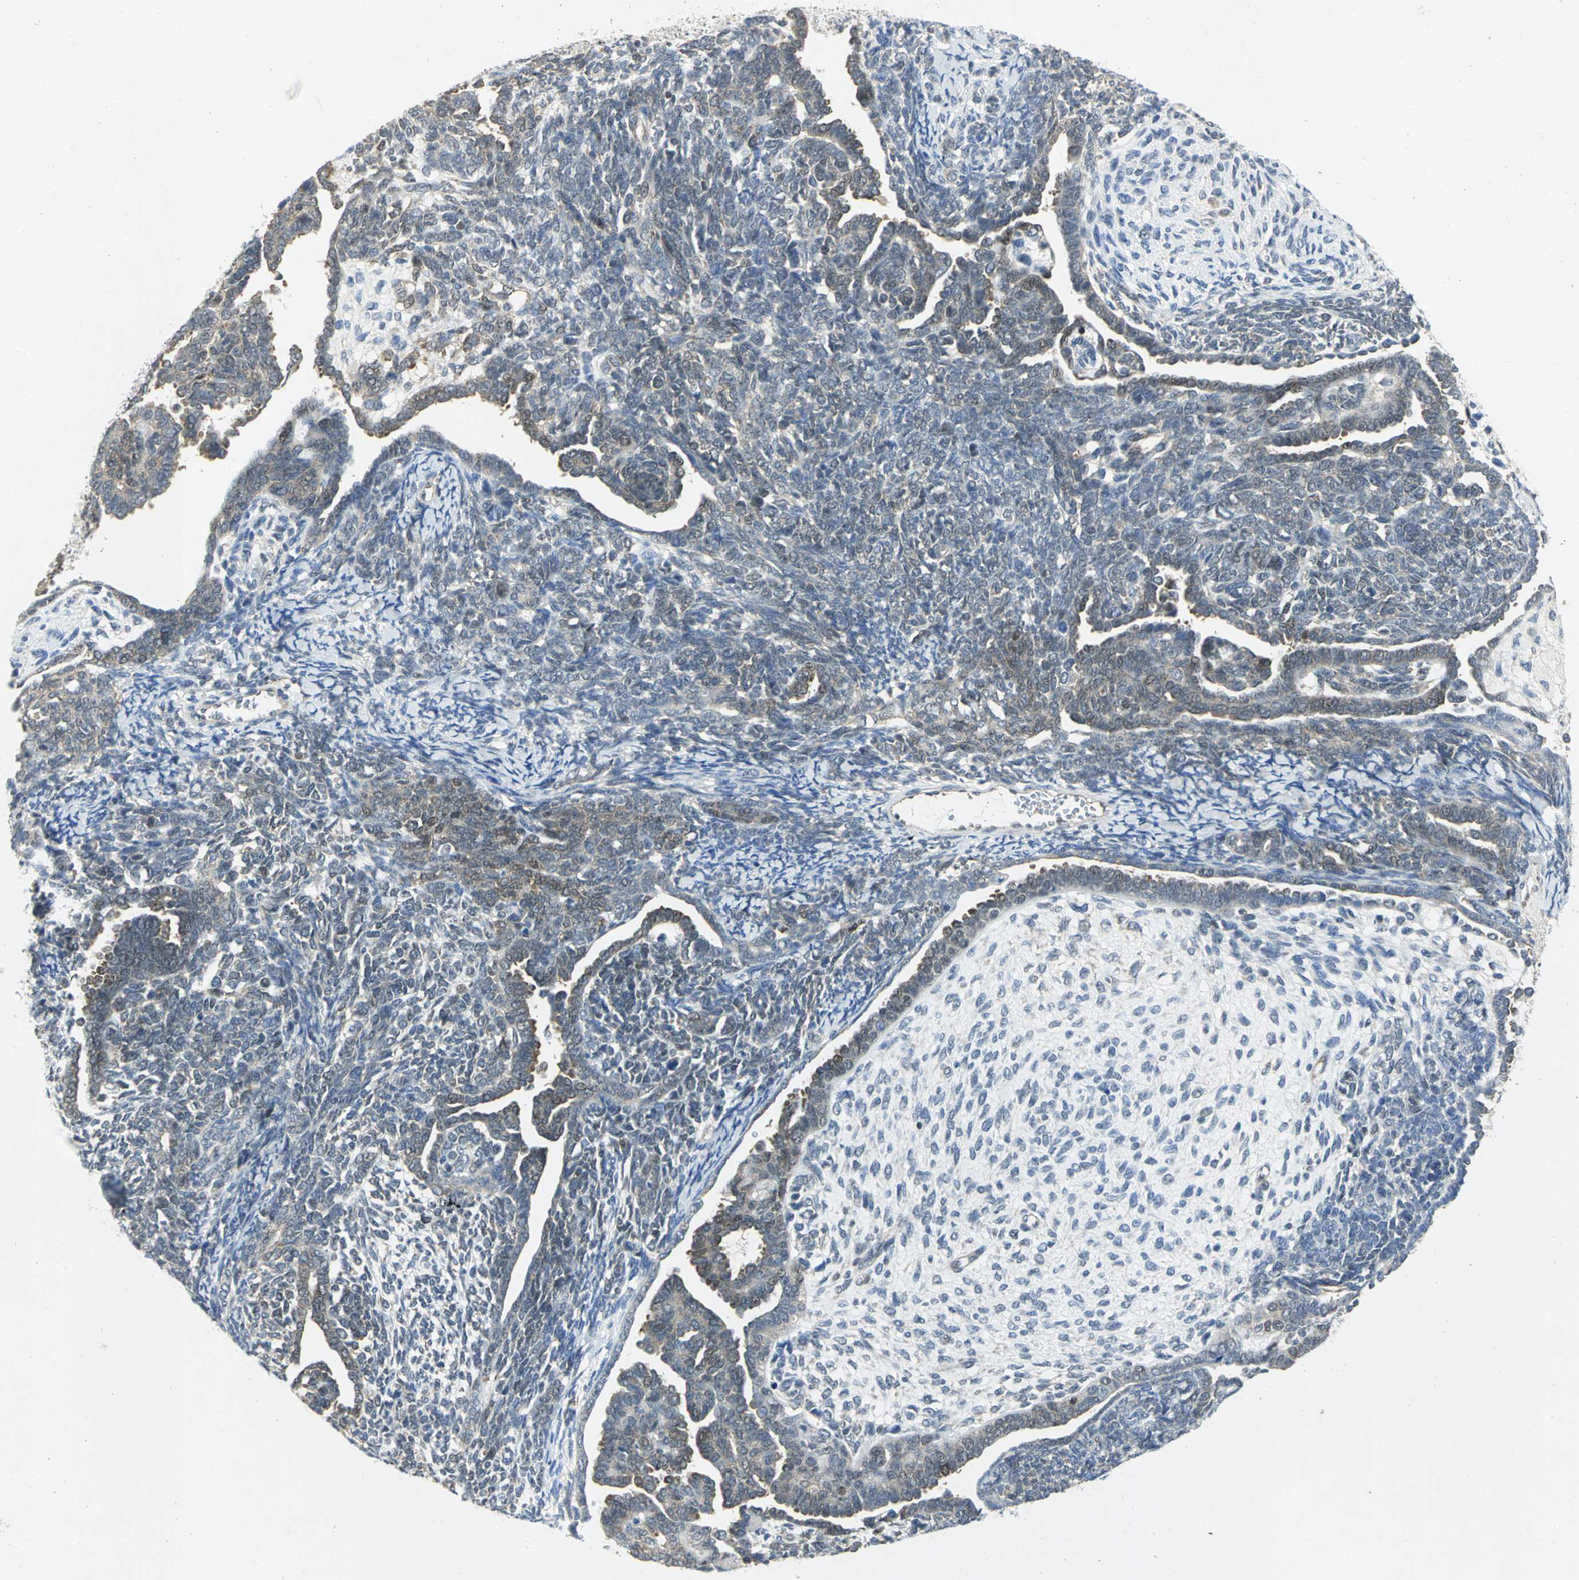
{"staining": {"intensity": "weak", "quantity": "25%-75%", "location": "cytoplasmic/membranous,nuclear"}, "tissue": "endometrial cancer", "cell_type": "Tumor cells", "image_type": "cancer", "snomed": [{"axis": "morphology", "description": "Neoplasm, malignant, NOS"}, {"axis": "topography", "description": "Endometrium"}], "caption": "Immunohistochemical staining of human endometrial neoplasm (malignant) exhibits low levels of weak cytoplasmic/membranous and nuclear expression in approximately 25%-75% of tumor cells.", "gene": "PPIA", "patient": {"sex": "female", "age": 74}}